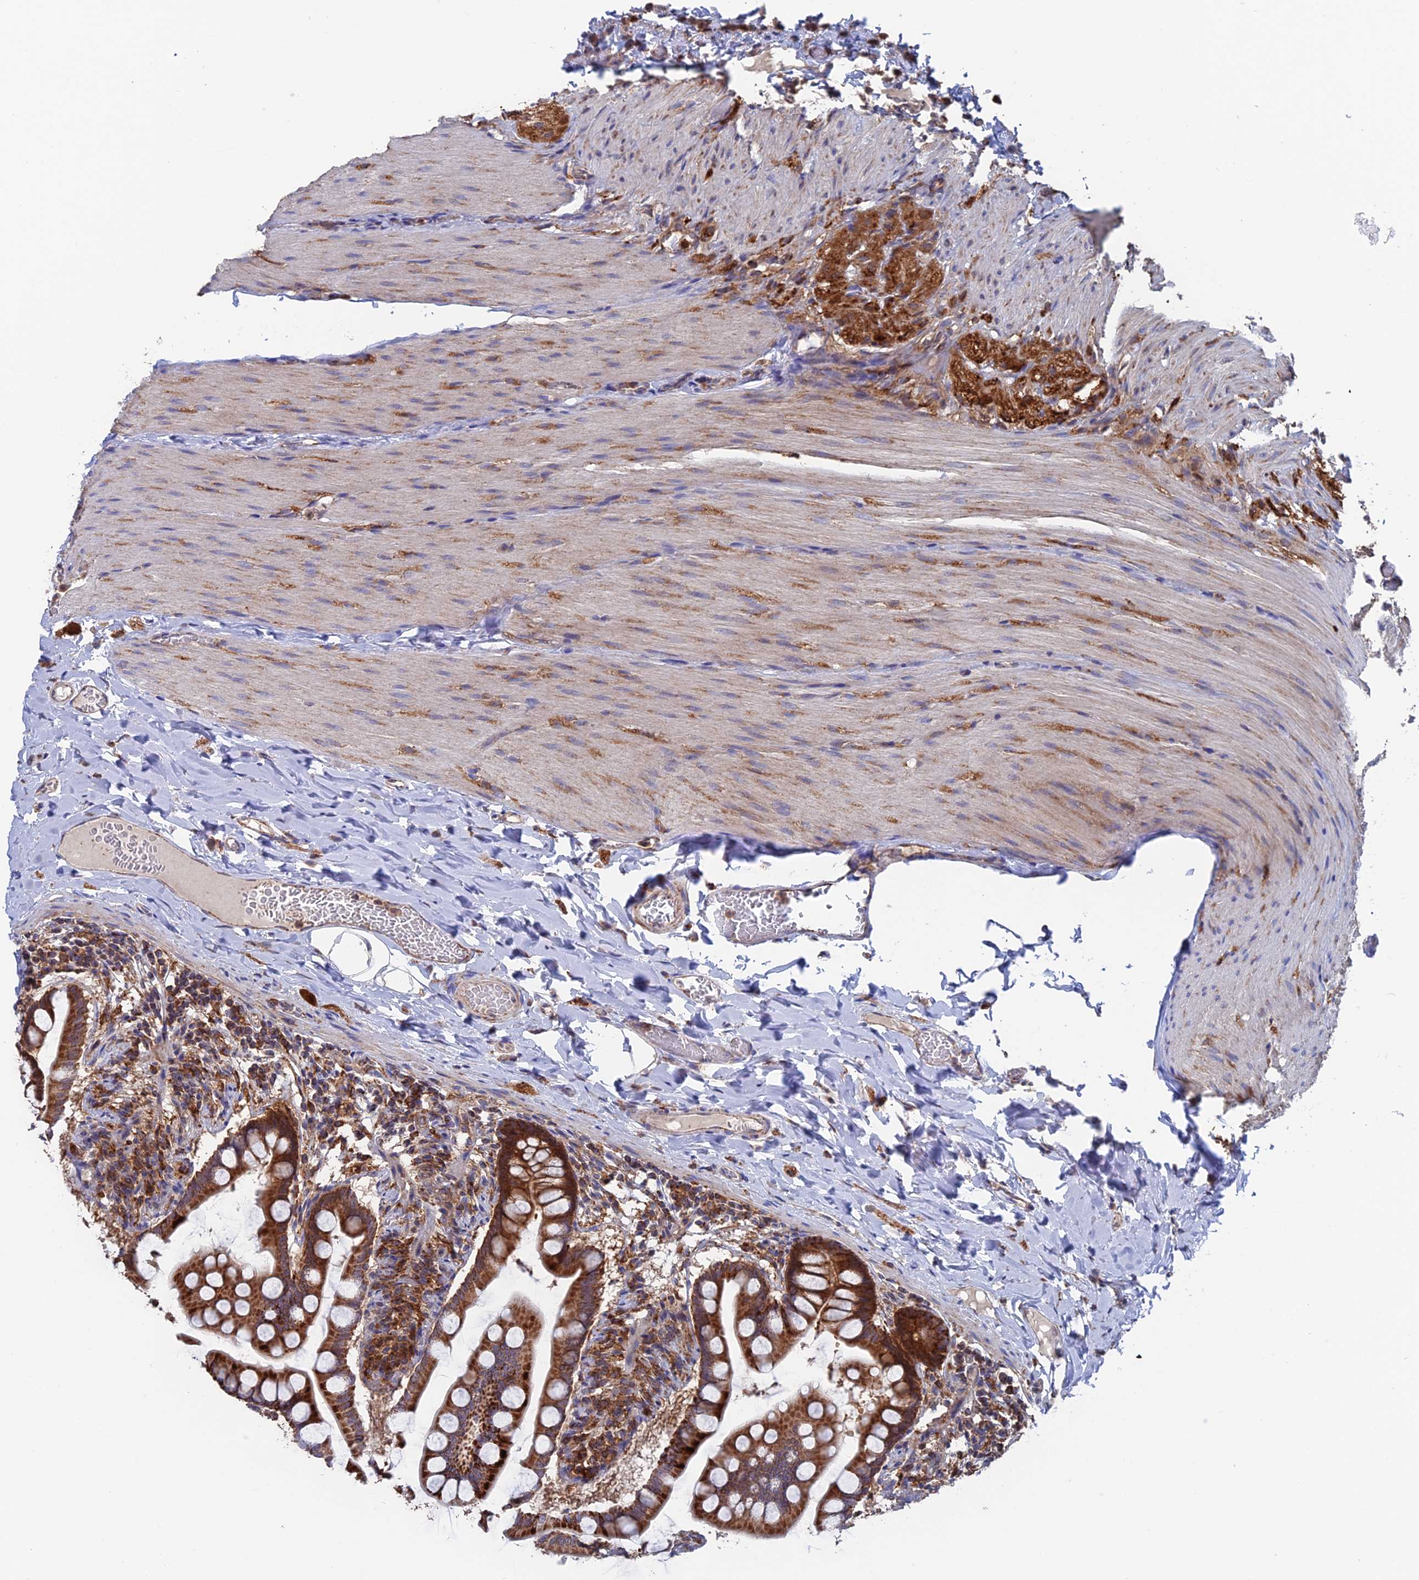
{"staining": {"intensity": "strong", "quantity": ">75%", "location": "cytoplasmic/membranous"}, "tissue": "small intestine", "cell_type": "Glandular cells", "image_type": "normal", "snomed": [{"axis": "morphology", "description": "Normal tissue, NOS"}, {"axis": "topography", "description": "Small intestine"}], "caption": "Immunohistochemical staining of unremarkable human small intestine shows high levels of strong cytoplasmic/membranous staining in approximately >75% of glandular cells.", "gene": "DTYMK", "patient": {"sex": "male", "age": 41}}